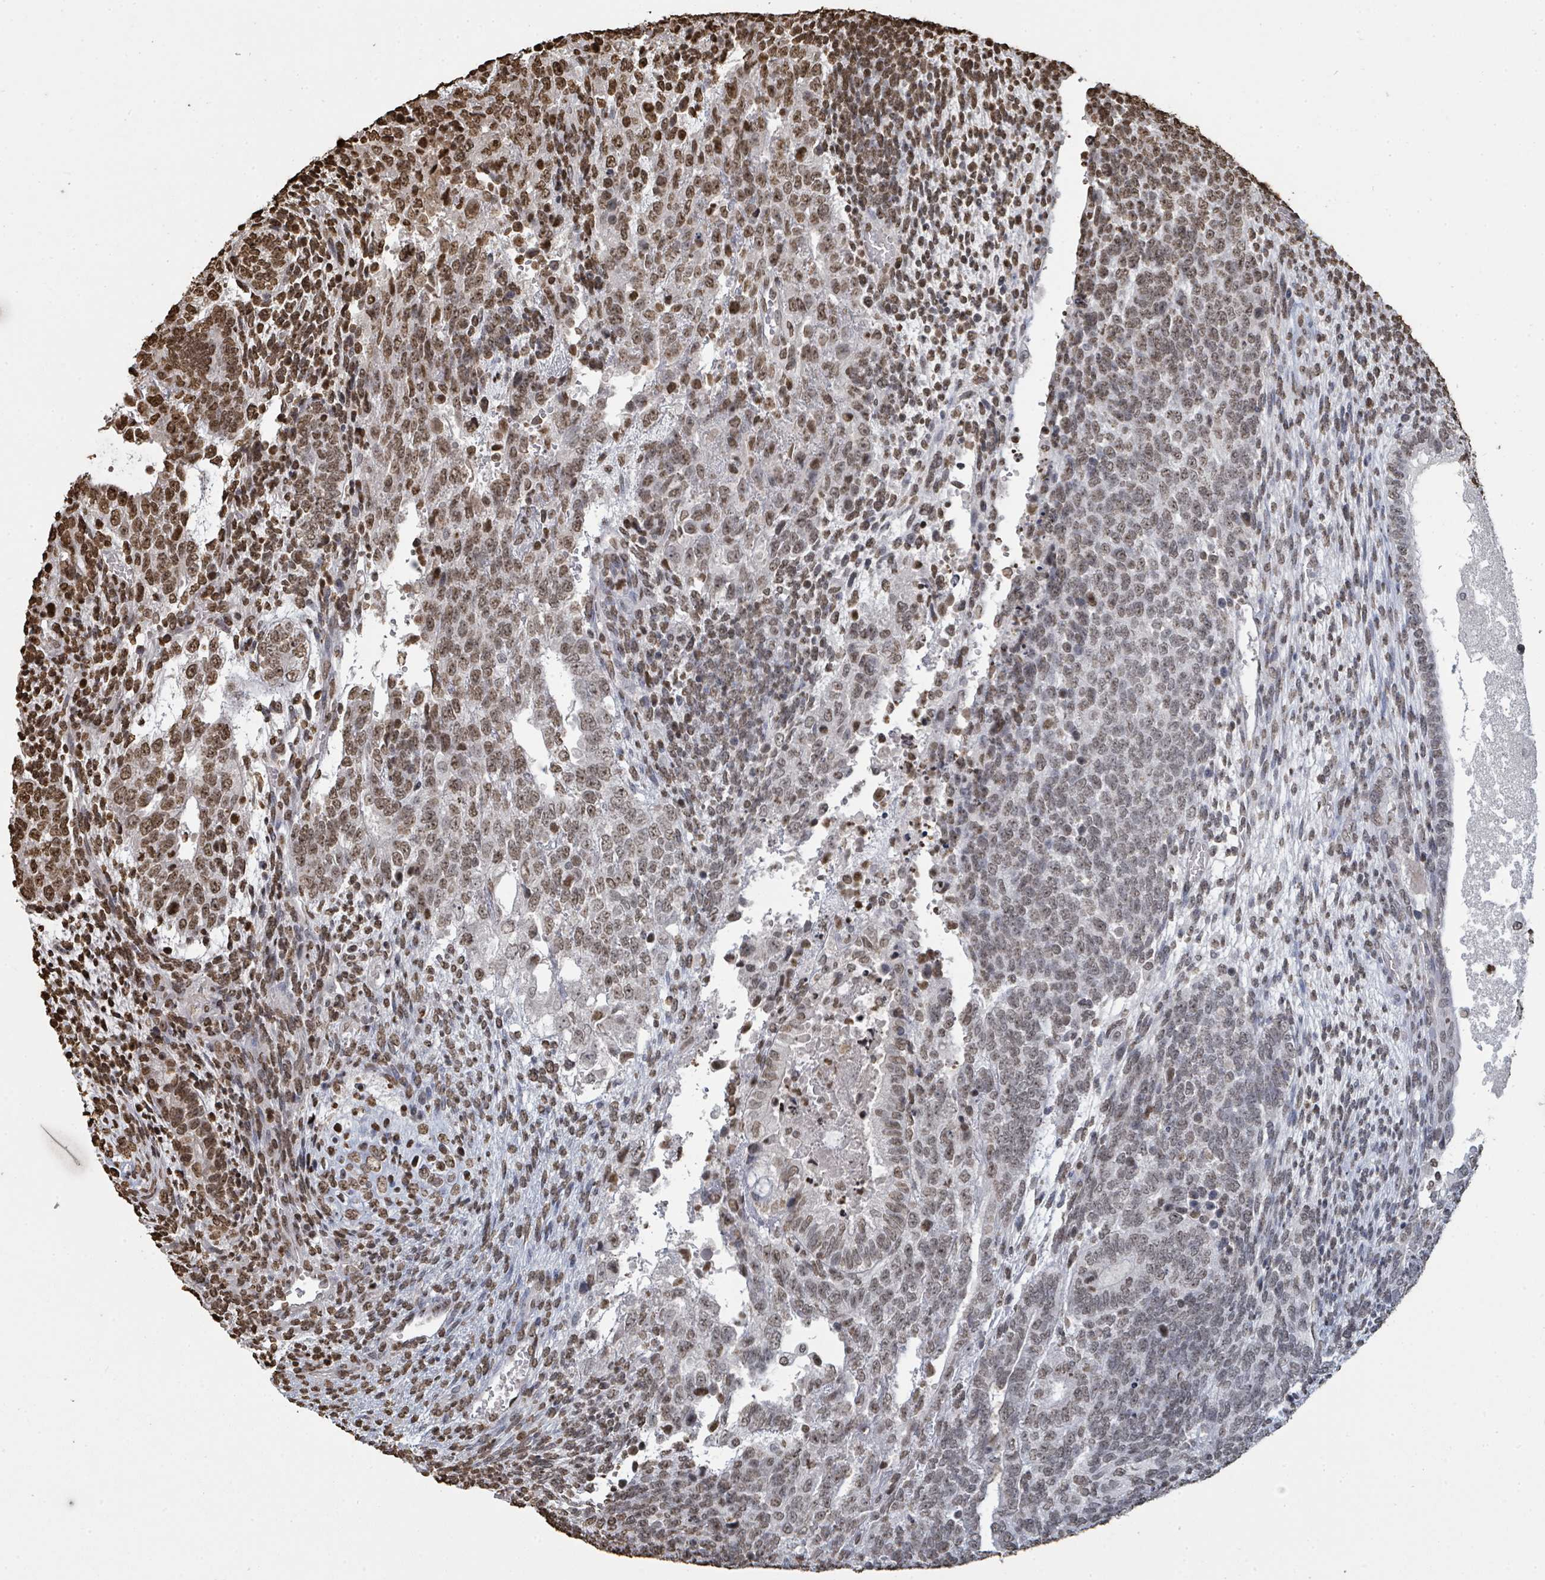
{"staining": {"intensity": "moderate", "quantity": "25%-75%", "location": "nuclear"}, "tissue": "testis cancer", "cell_type": "Tumor cells", "image_type": "cancer", "snomed": [{"axis": "morphology", "description": "Carcinoma, Embryonal, NOS"}, {"axis": "topography", "description": "Testis"}], "caption": "The image reveals a brown stain indicating the presence of a protein in the nuclear of tumor cells in testis cancer (embryonal carcinoma).", "gene": "MRPS12", "patient": {"sex": "male", "age": 23}}